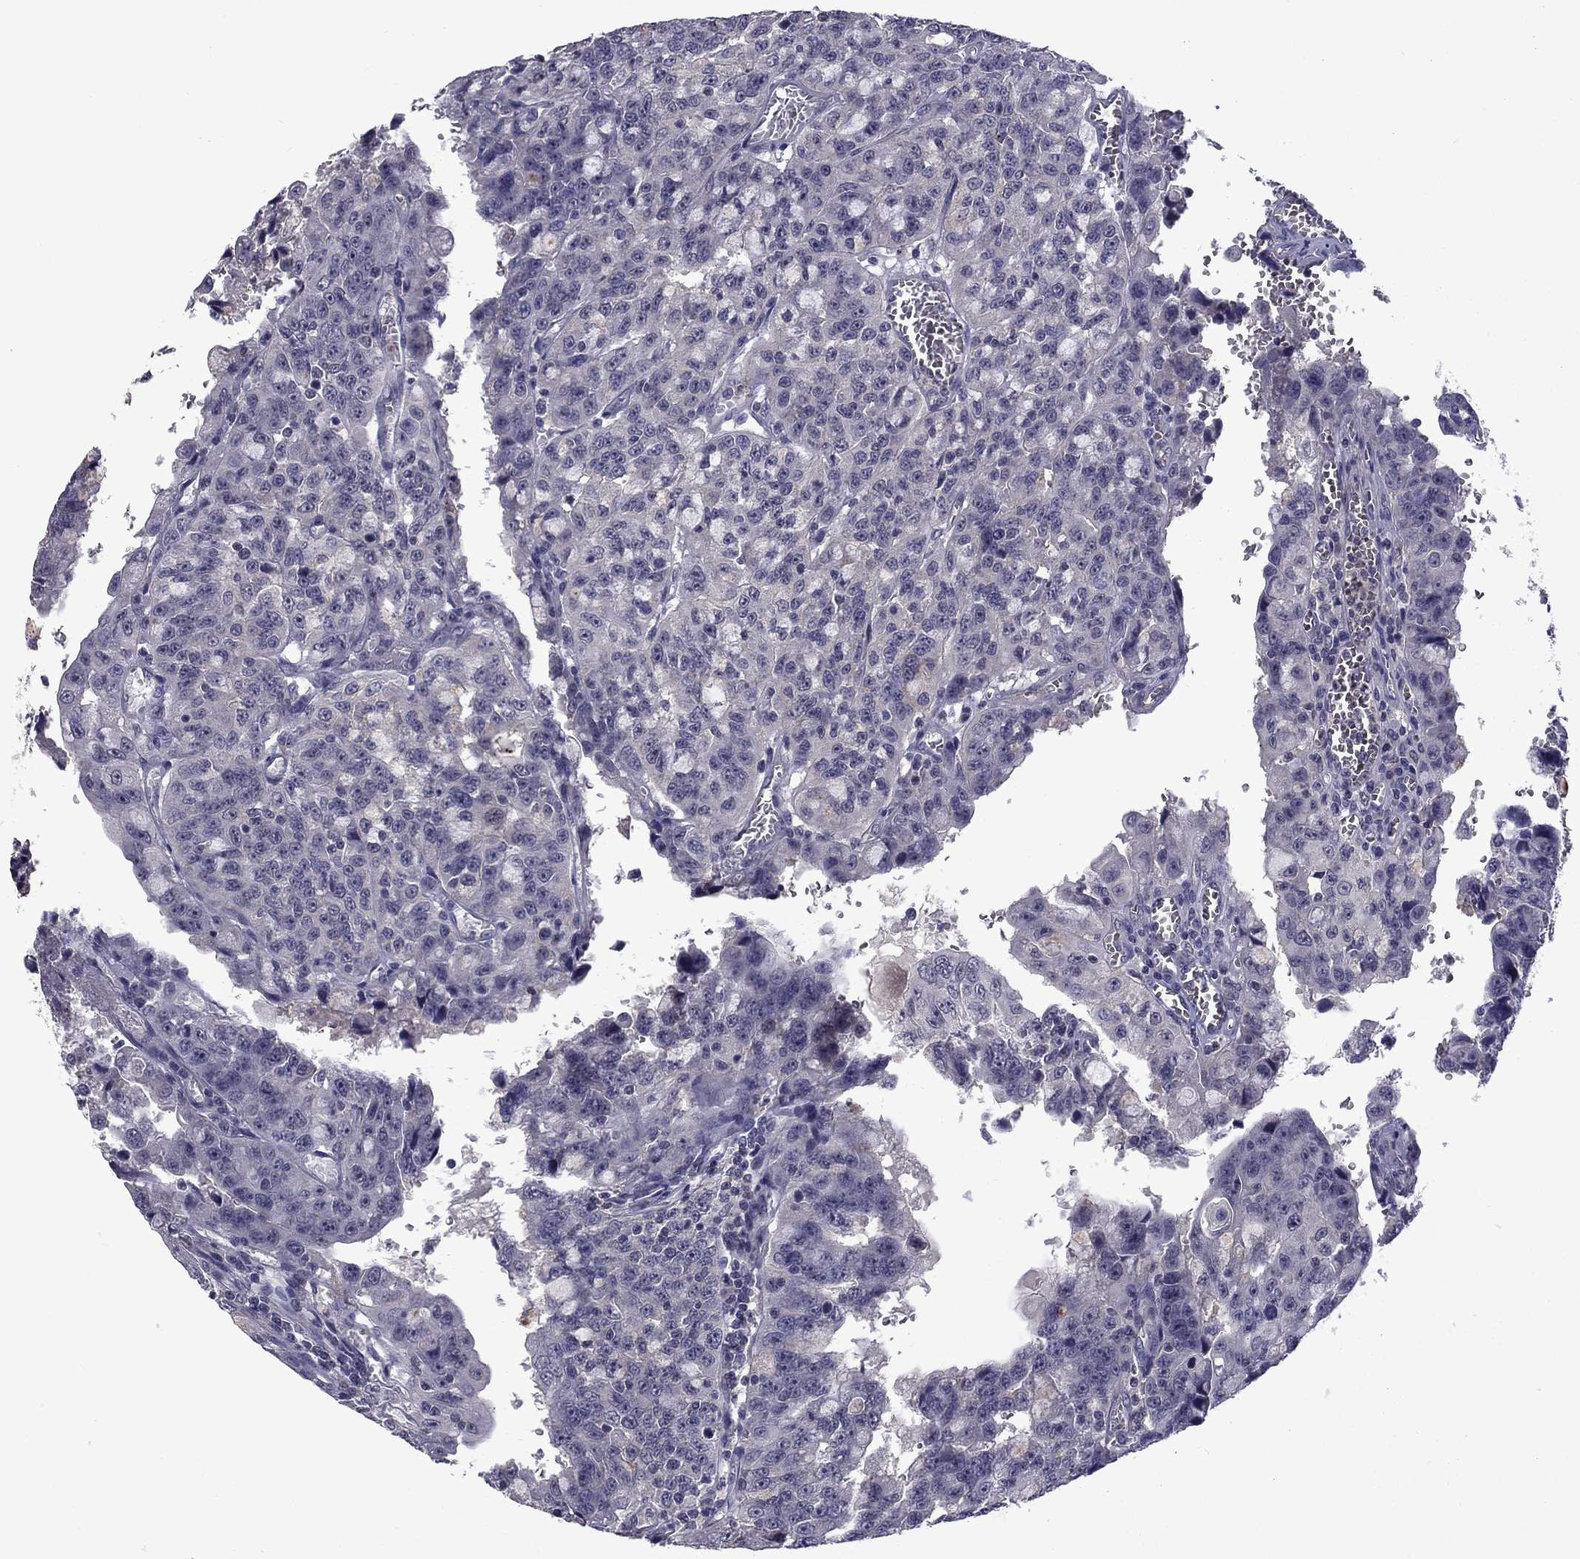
{"staining": {"intensity": "negative", "quantity": "none", "location": "none"}, "tissue": "urothelial cancer", "cell_type": "Tumor cells", "image_type": "cancer", "snomed": [{"axis": "morphology", "description": "Urothelial carcinoma, NOS"}, {"axis": "morphology", "description": "Urothelial carcinoma, High grade"}, {"axis": "topography", "description": "Urinary bladder"}], "caption": "Immunohistochemistry (IHC) micrograph of human transitional cell carcinoma stained for a protein (brown), which exhibits no positivity in tumor cells. (DAB (3,3'-diaminobenzidine) immunohistochemistry with hematoxylin counter stain).", "gene": "SNTA1", "patient": {"sex": "female", "age": 73}}